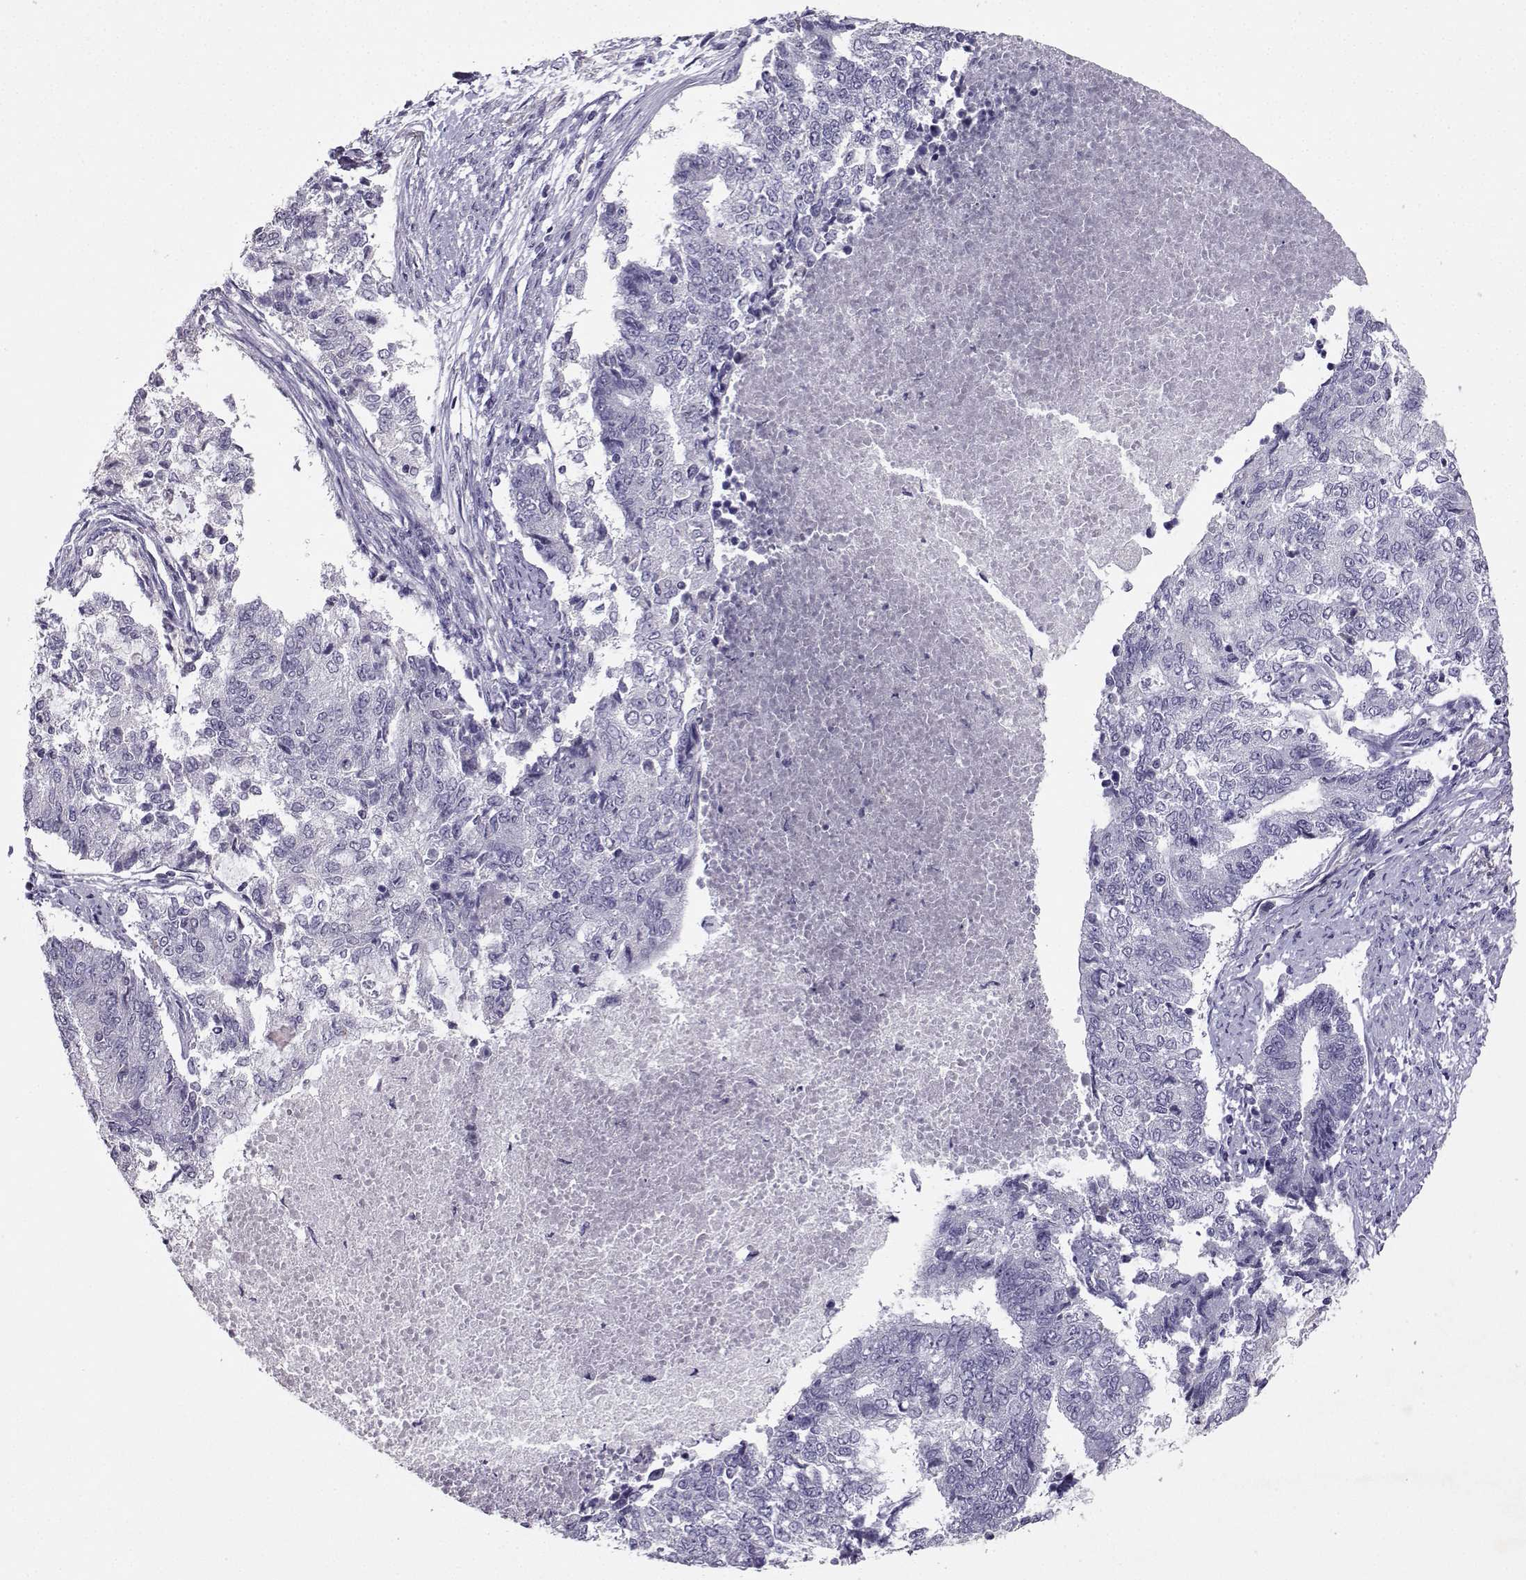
{"staining": {"intensity": "negative", "quantity": "none", "location": "none"}, "tissue": "endometrial cancer", "cell_type": "Tumor cells", "image_type": "cancer", "snomed": [{"axis": "morphology", "description": "Adenocarcinoma, NOS"}, {"axis": "topography", "description": "Endometrium"}], "caption": "IHC photomicrograph of neoplastic tissue: endometrial cancer stained with DAB displays no significant protein positivity in tumor cells.", "gene": "TBR1", "patient": {"sex": "female", "age": 65}}